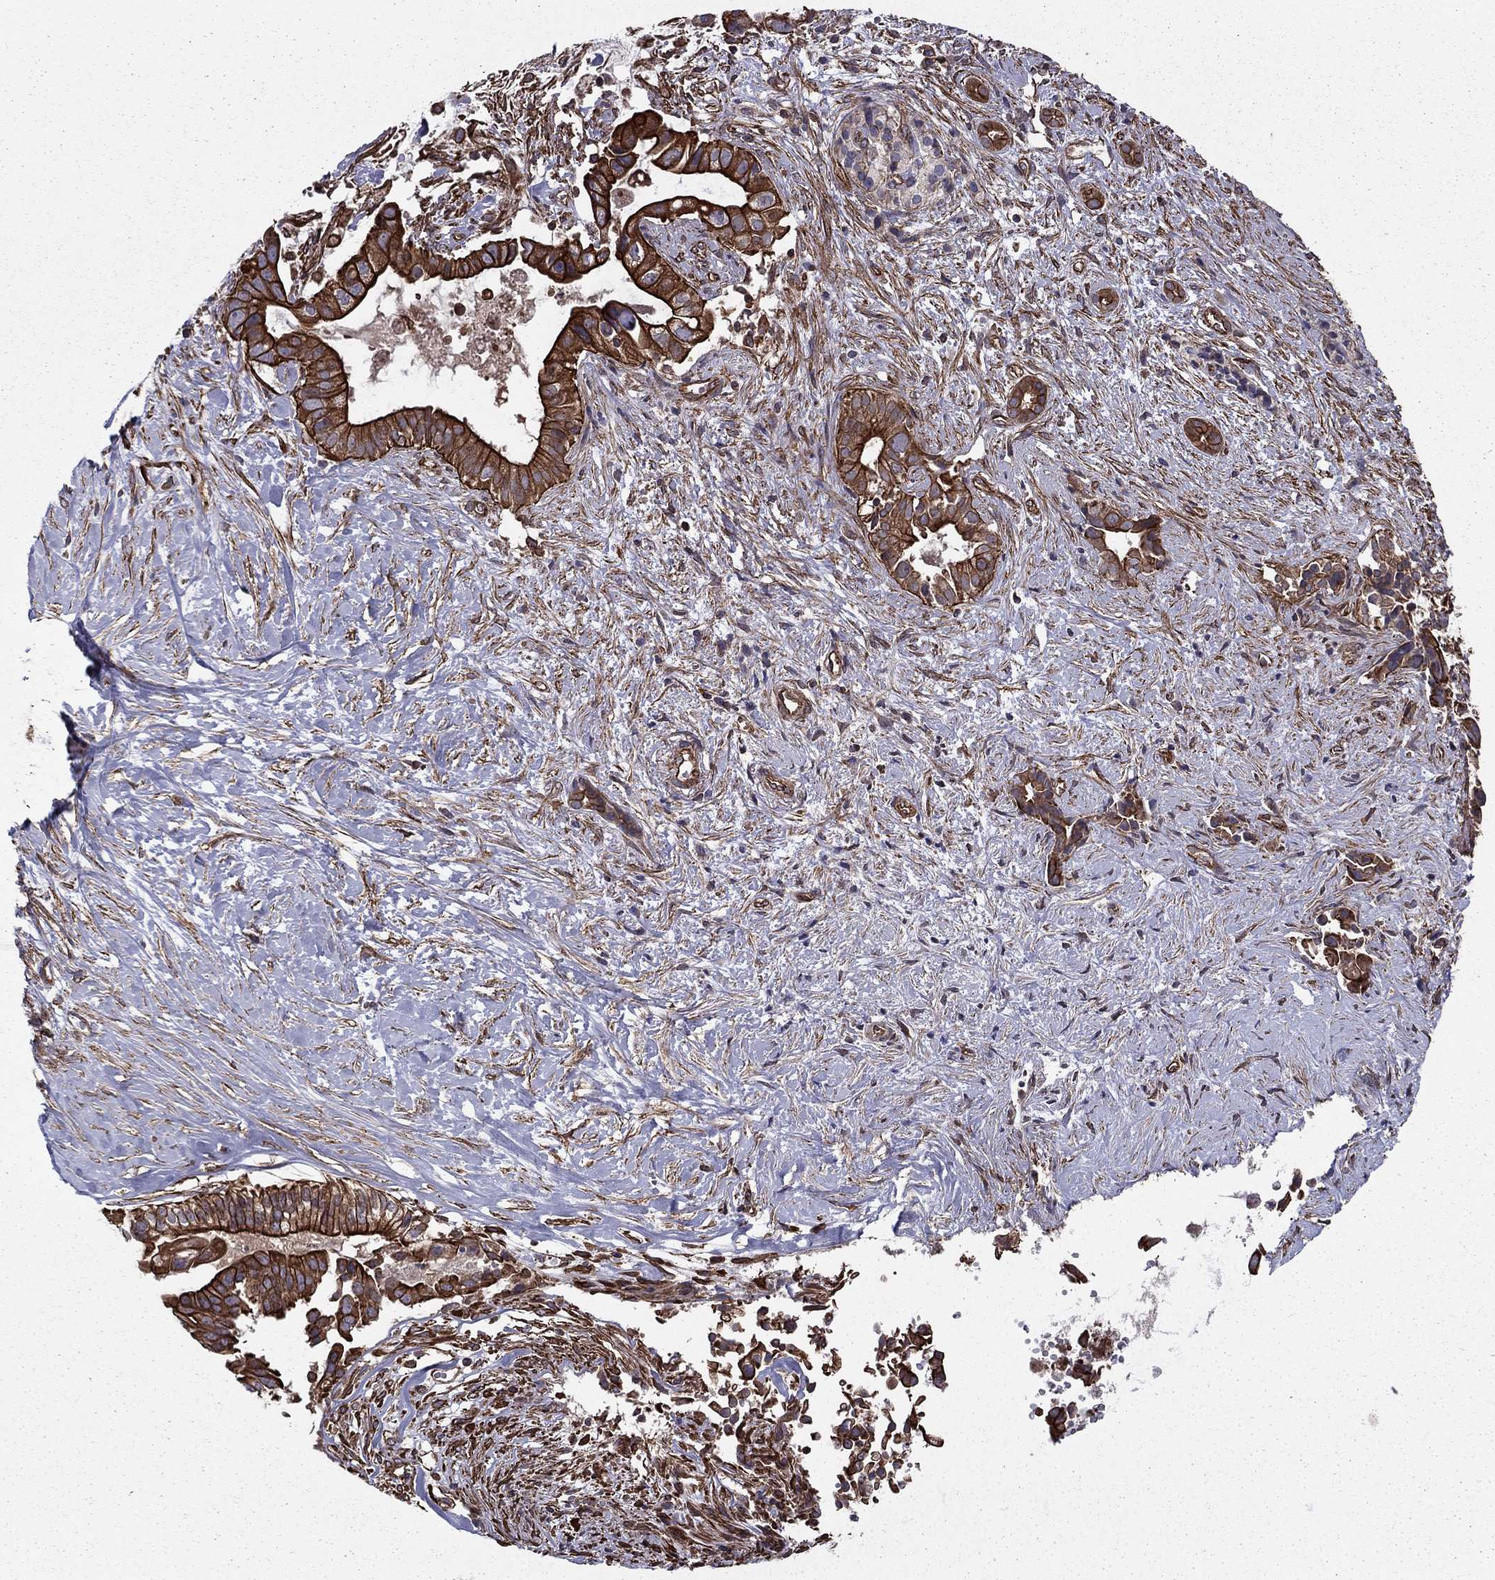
{"staining": {"intensity": "strong", "quantity": ">75%", "location": "cytoplasmic/membranous"}, "tissue": "pancreatic cancer", "cell_type": "Tumor cells", "image_type": "cancer", "snomed": [{"axis": "morphology", "description": "Adenocarcinoma, NOS"}, {"axis": "topography", "description": "Pancreas"}], "caption": "A micrograph showing strong cytoplasmic/membranous staining in about >75% of tumor cells in pancreatic cancer (adenocarcinoma), as visualized by brown immunohistochemical staining.", "gene": "SHMT1", "patient": {"sex": "male", "age": 61}}